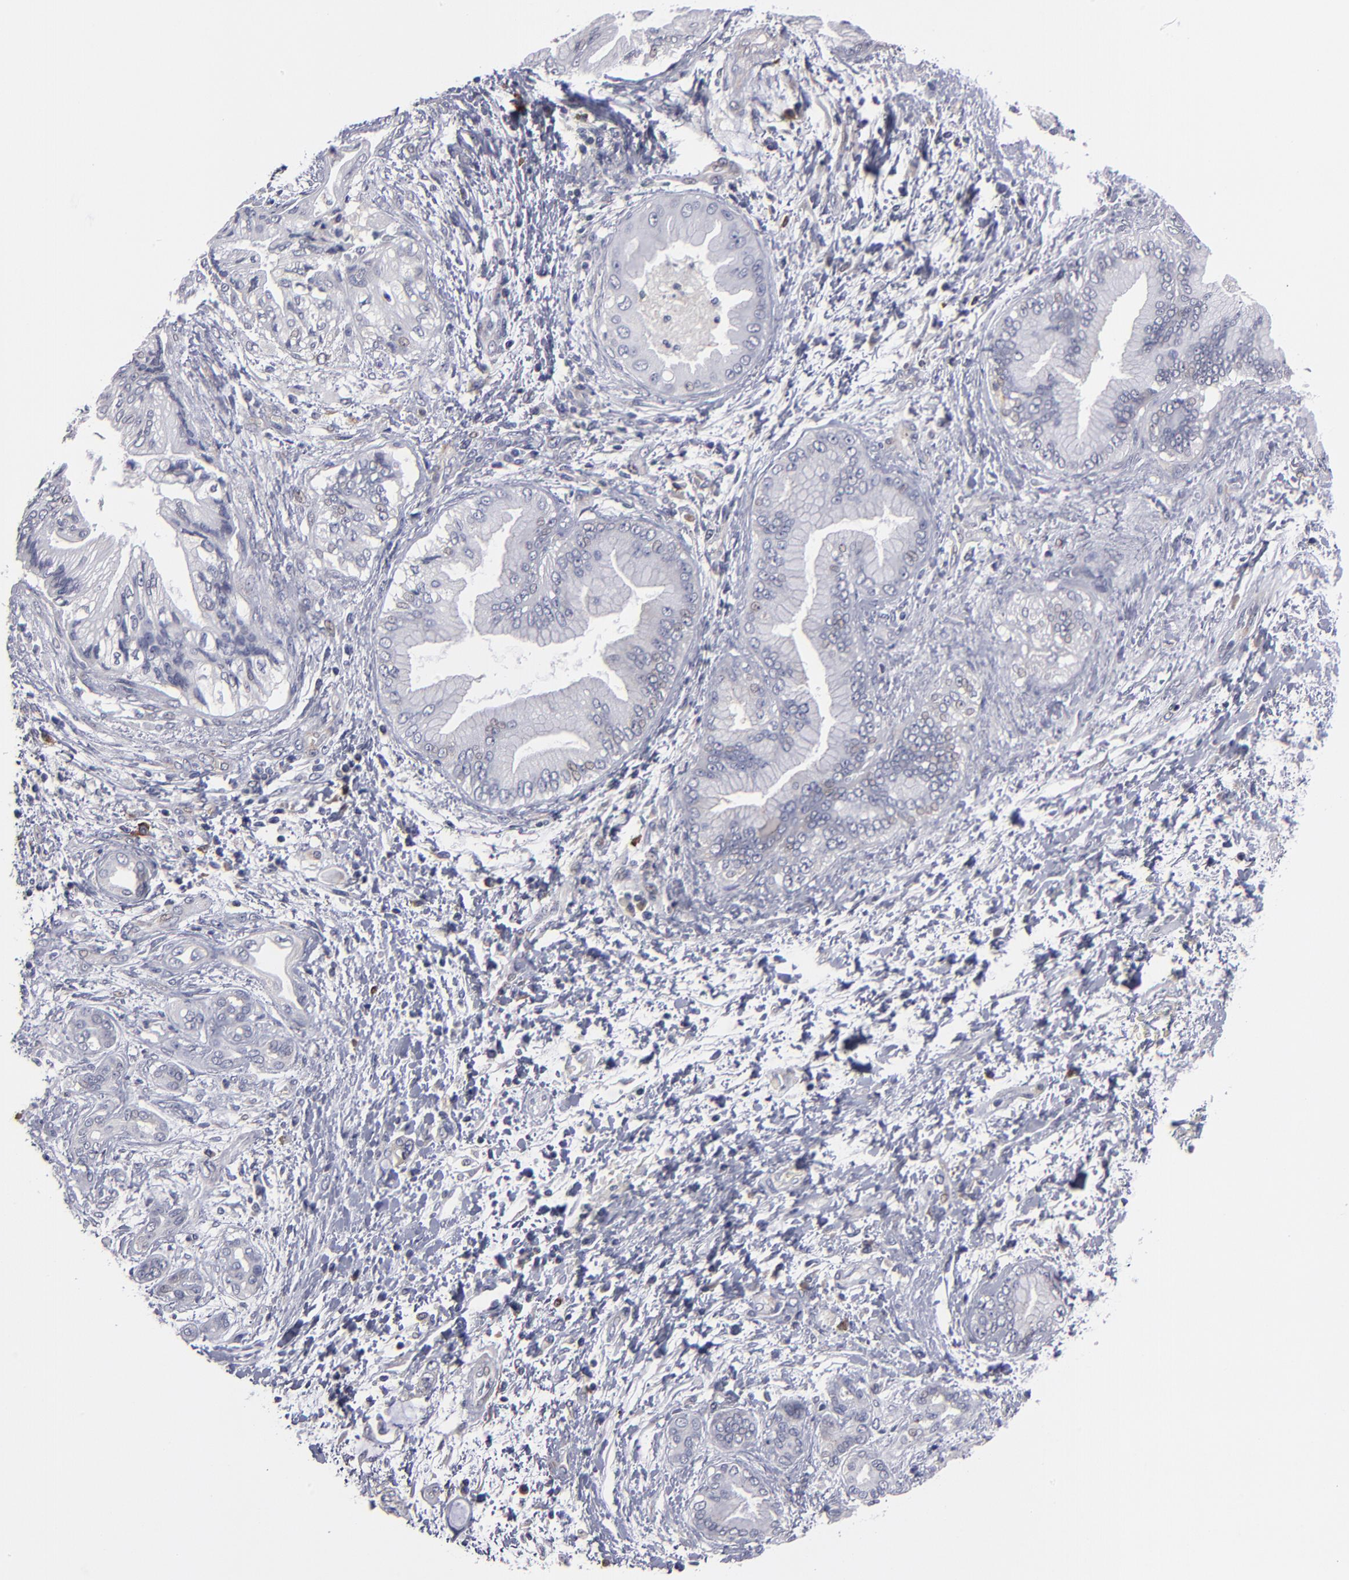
{"staining": {"intensity": "negative", "quantity": "none", "location": "none"}, "tissue": "pancreatic cancer", "cell_type": "Tumor cells", "image_type": "cancer", "snomed": [{"axis": "morphology", "description": "Adenocarcinoma, NOS"}, {"axis": "topography", "description": "Pancreas"}], "caption": "The micrograph displays no significant expression in tumor cells of adenocarcinoma (pancreatic). The staining is performed using DAB (3,3'-diaminobenzidine) brown chromogen with nuclei counter-stained in using hematoxylin.", "gene": "CEP97", "patient": {"sex": "female", "age": 70}}